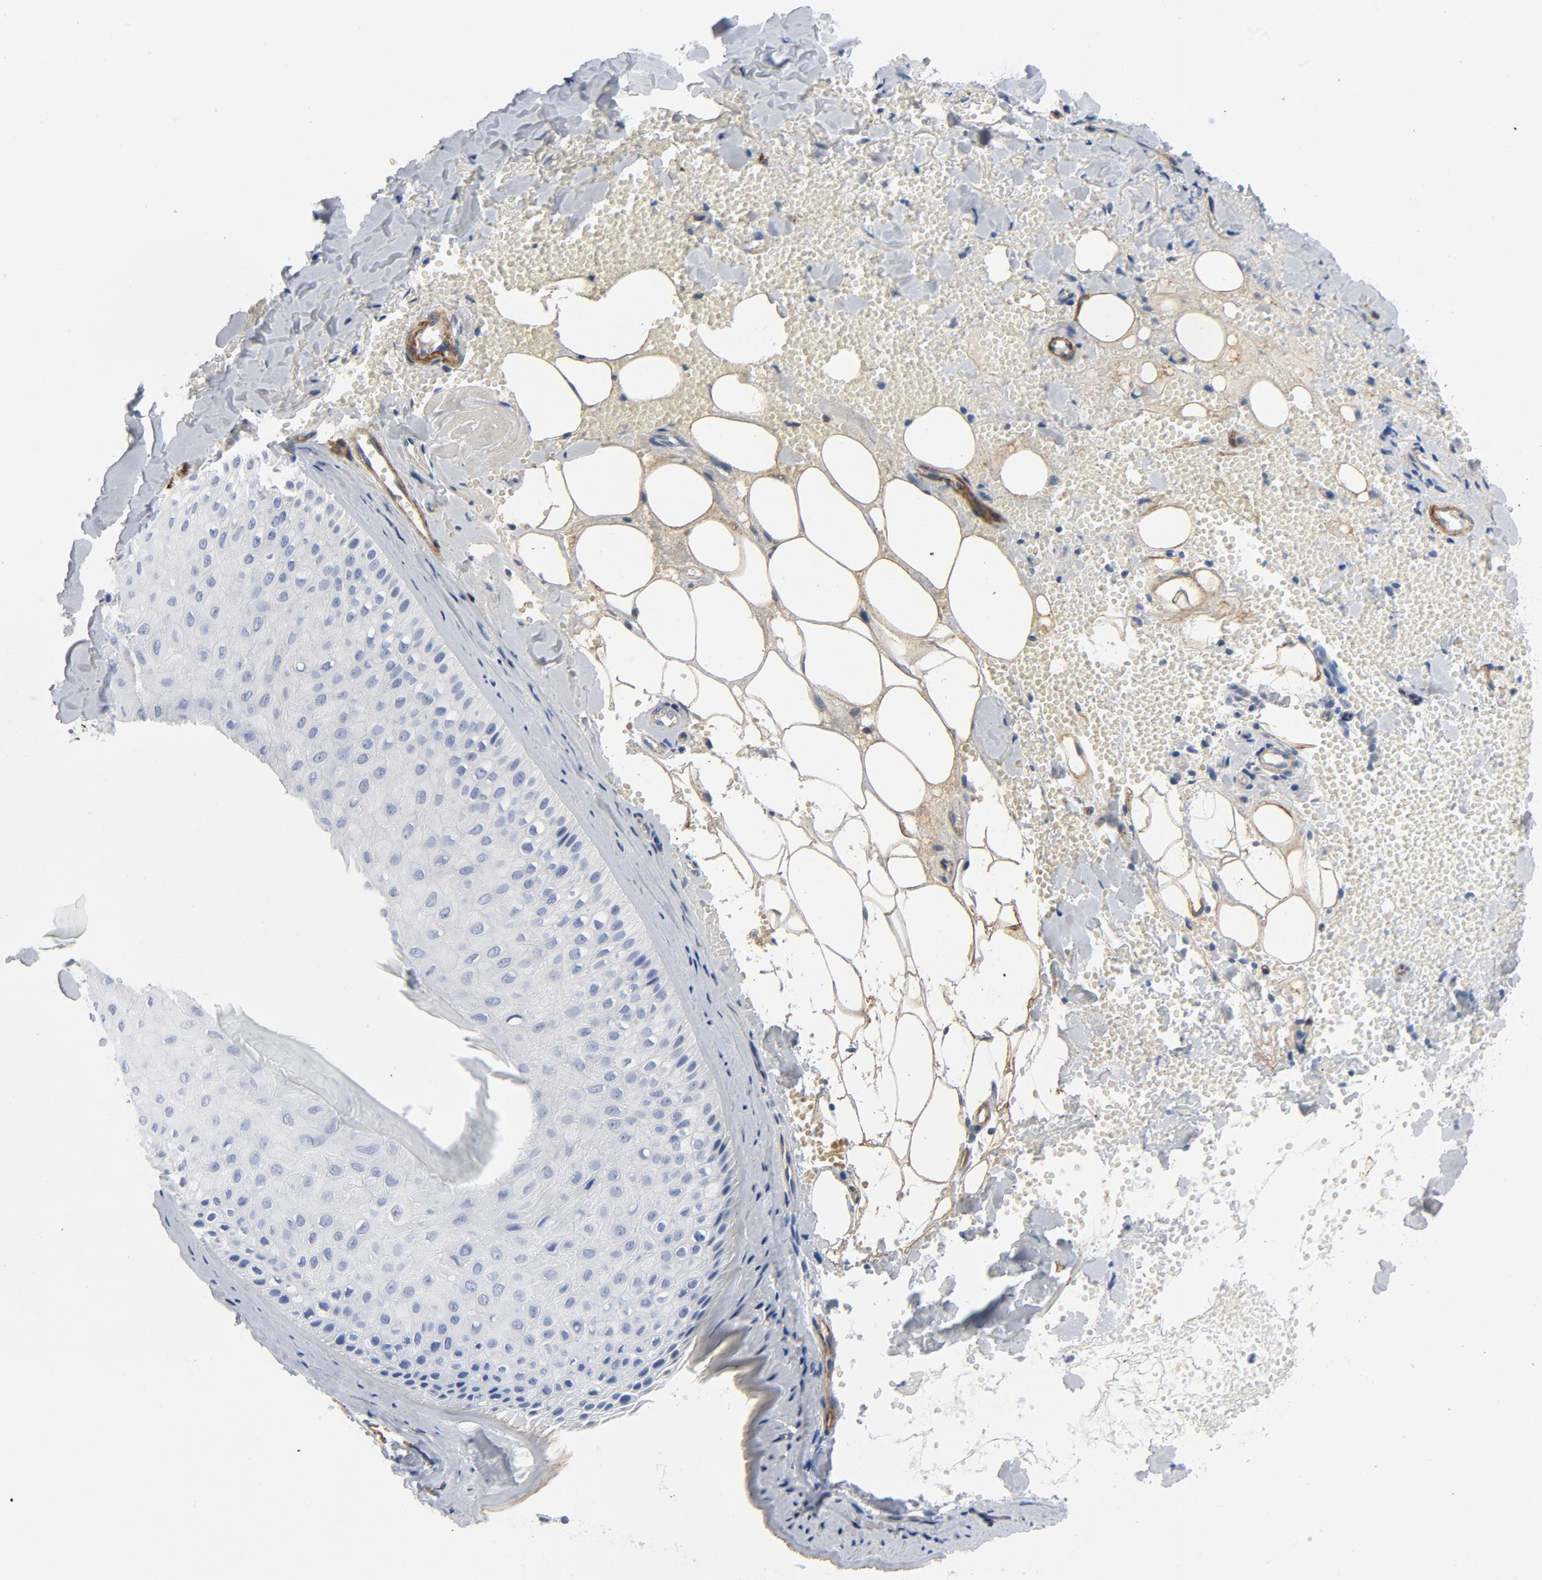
{"staining": {"intensity": "negative", "quantity": "none", "location": "none"}, "tissue": "skin cancer", "cell_type": "Tumor cells", "image_type": "cancer", "snomed": [{"axis": "morphology", "description": "Basal cell carcinoma"}, {"axis": "topography", "description": "Skin"}], "caption": "Tumor cells show no significant expression in basal cell carcinoma (skin).", "gene": "LAMC1", "patient": {"sex": "male", "age": 84}}